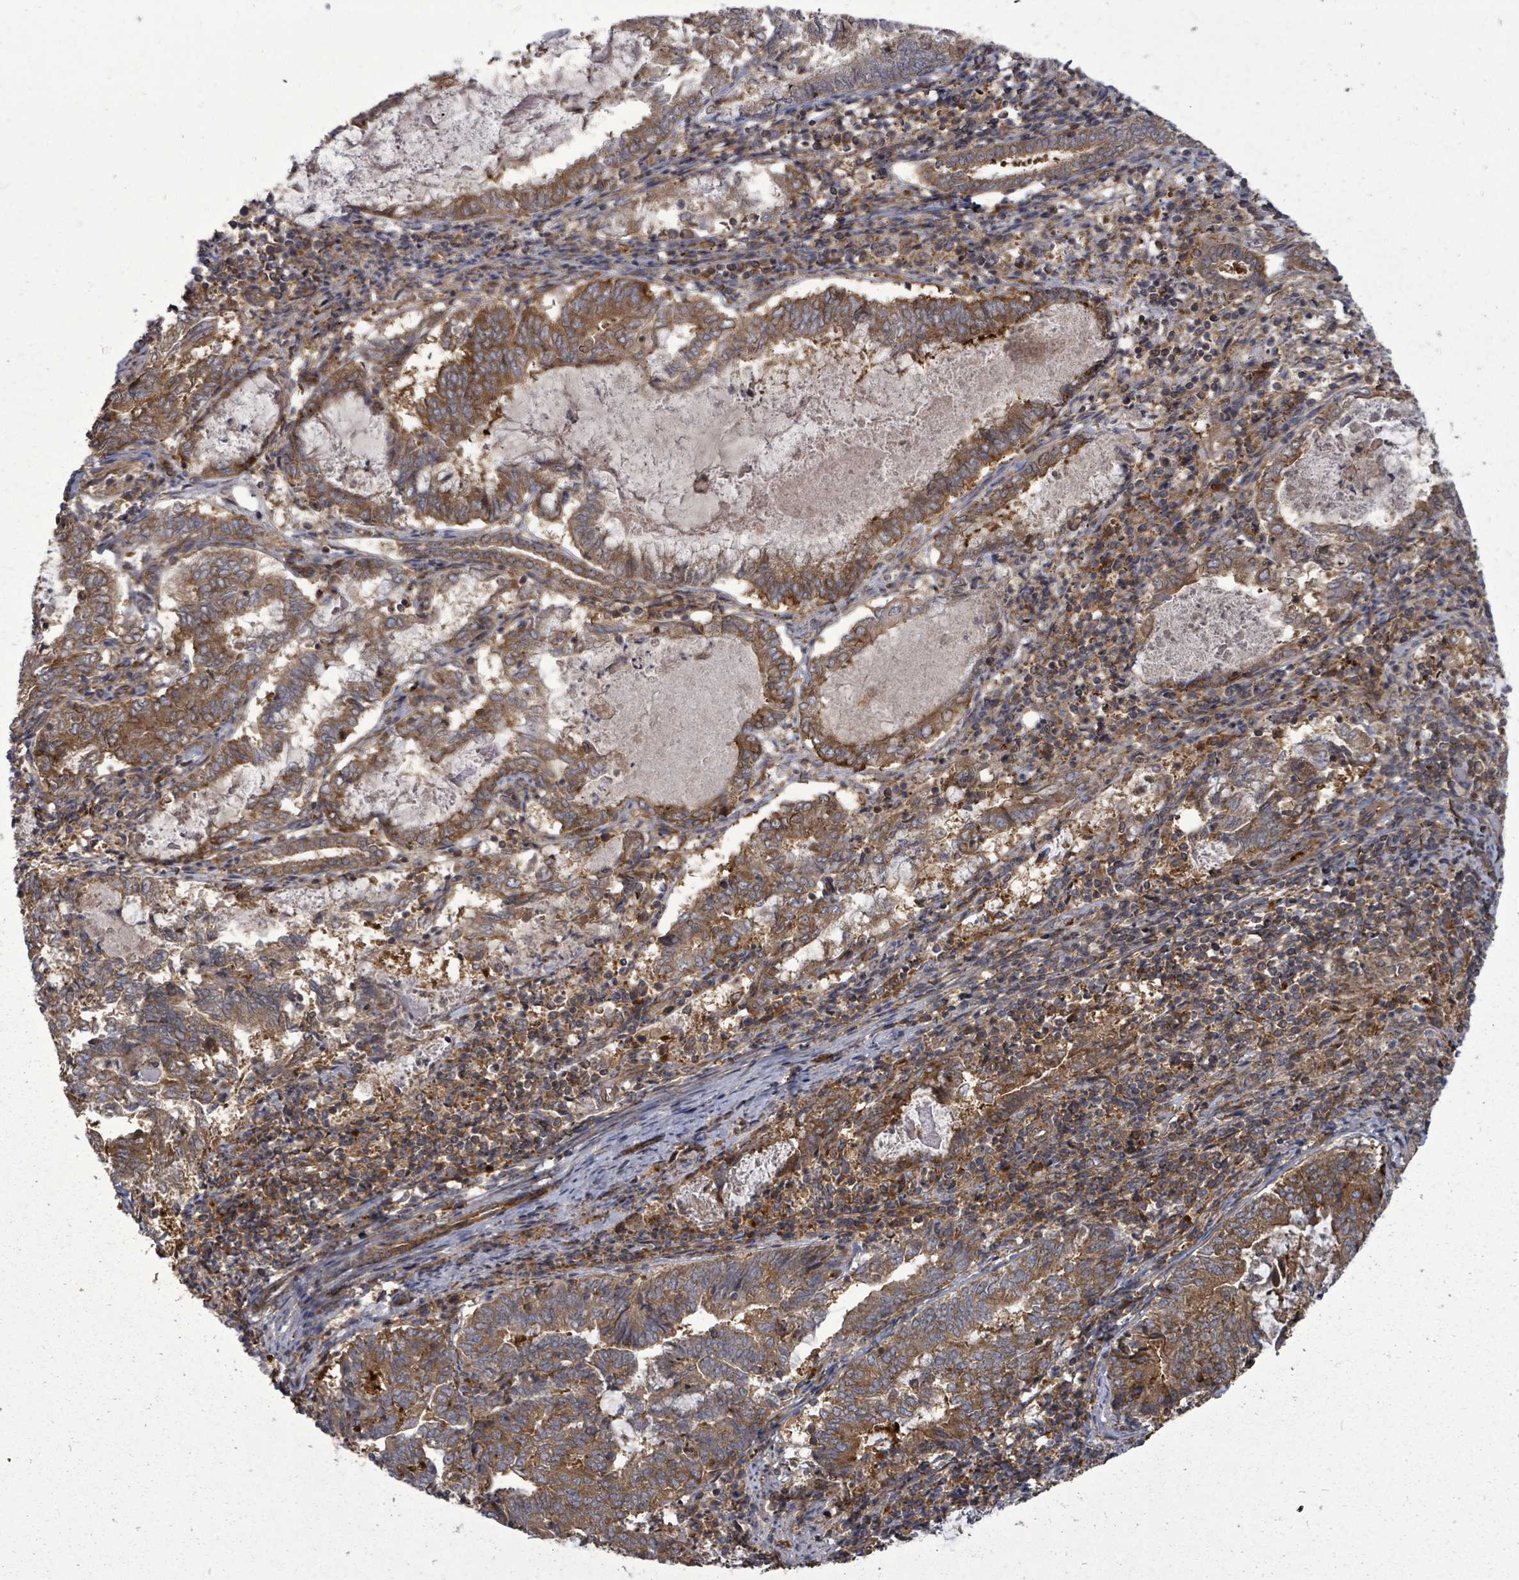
{"staining": {"intensity": "moderate", "quantity": ">75%", "location": "cytoplasmic/membranous"}, "tissue": "endometrial cancer", "cell_type": "Tumor cells", "image_type": "cancer", "snomed": [{"axis": "morphology", "description": "Adenocarcinoma, NOS"}, {"axis": "topography", "description": "Endometrium"}], "caption": "A micrograph of human endometrial cancer stained for a protein shows moderate cytoplasmic/membranous brown staining in tumor cells. (DAB IHC with brightfield microscopy, high magnification).", "gene": "EIF3C", "patient": {"sex": "female", "age": 80}}